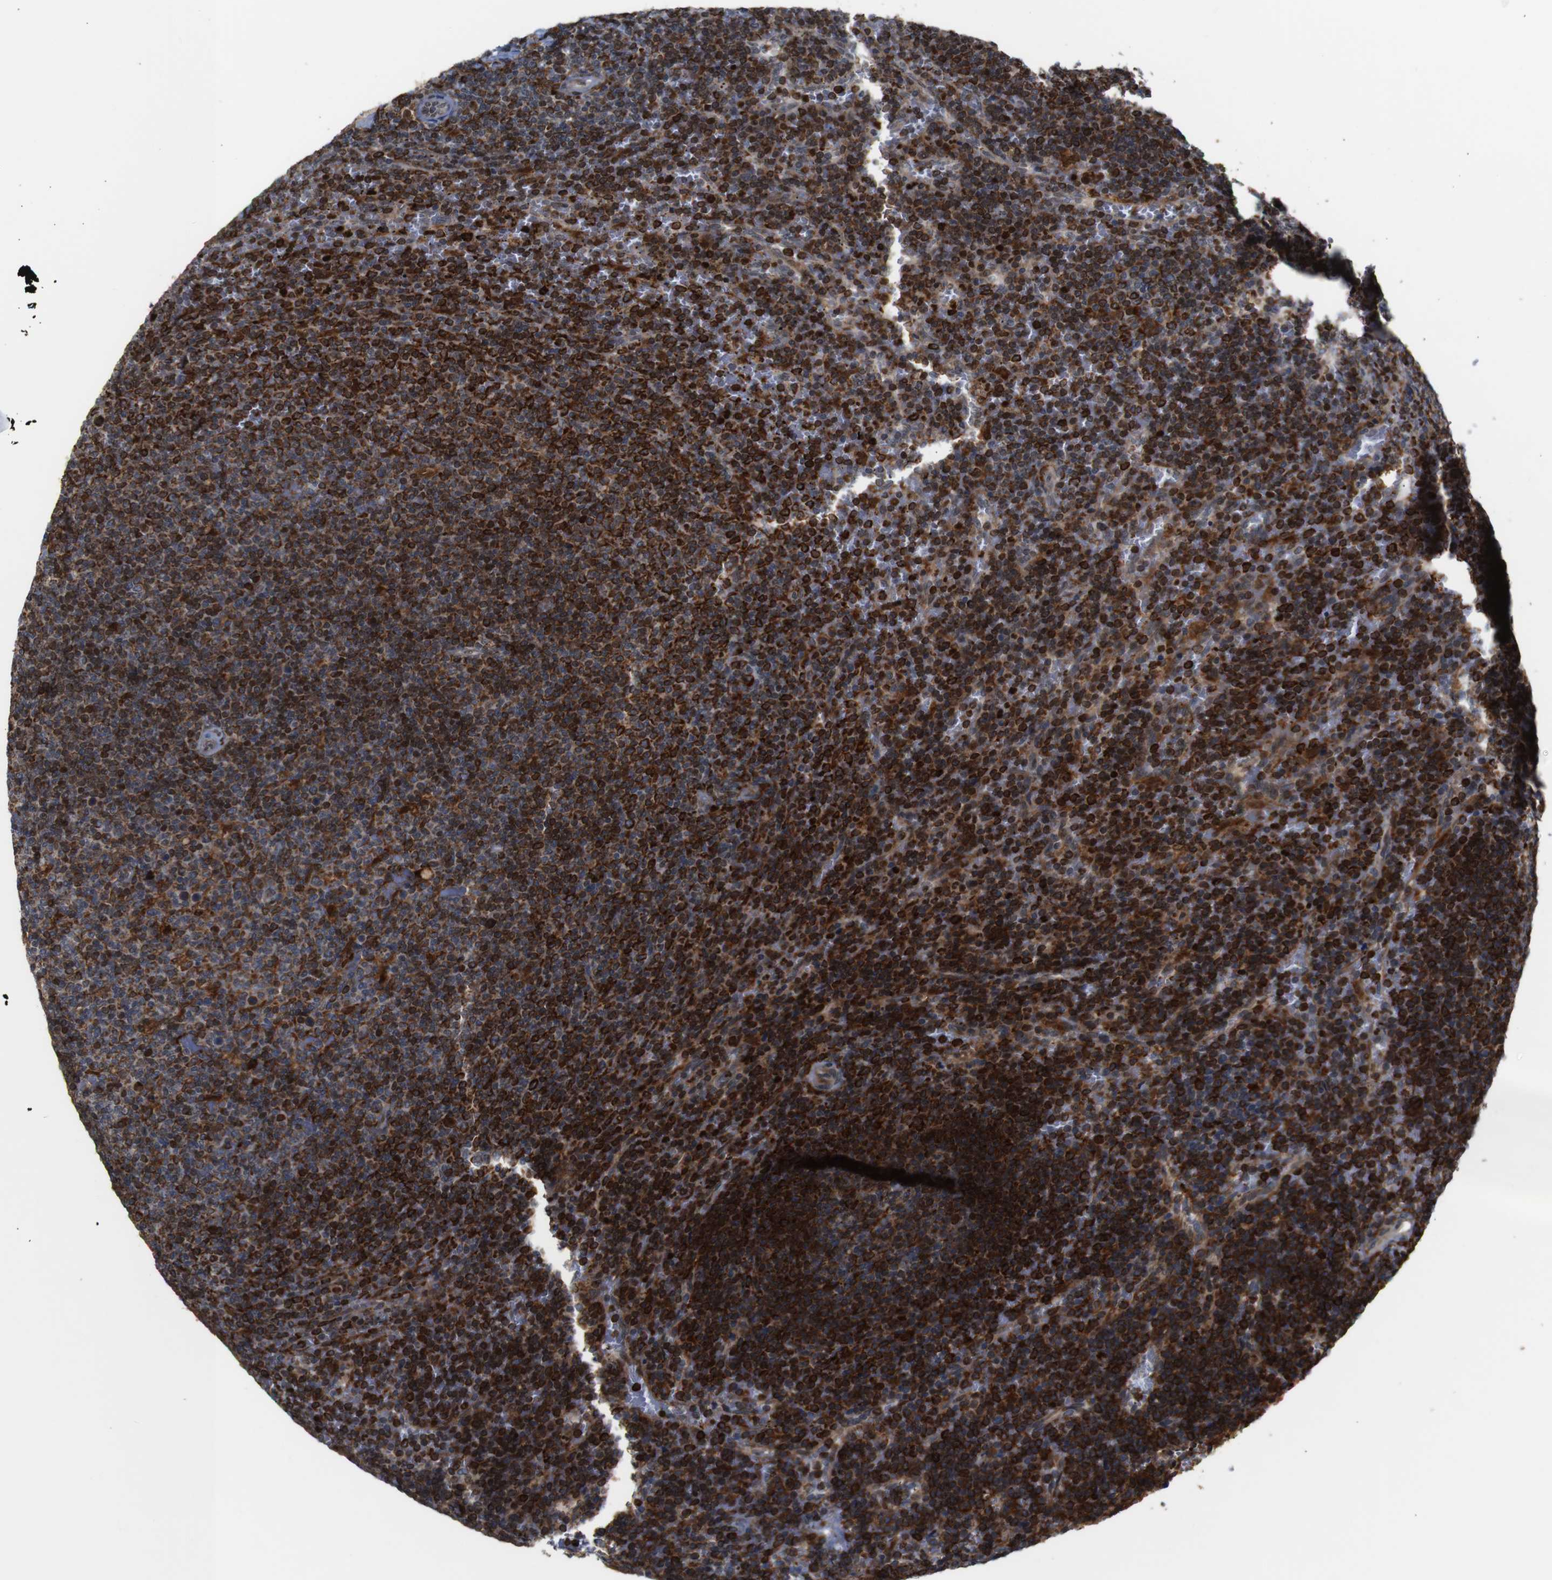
{"staining": {"intensity": "strong", "quantity": ">75%", "location": "cytoplasmic/membranous"}, "tissue": "lymphoma", "cell_type": "Tumor cells", "image_type": "cancer", "snomed": [{"axis": "morphology", "description": "Malignant lymphoma, non-Hodgkin's type, Low grade"}, {"axis": "topography", "description": "Spleen"}], "caption": "Lymphoma stained with DAB immunohistochemistry (IHC) reveals high levels of strong cytoplasmic/membranous expression in approximately >75% of tumor cells.", "gene": "PTPN1", "patient": {"sex": "female", "age": 50}}